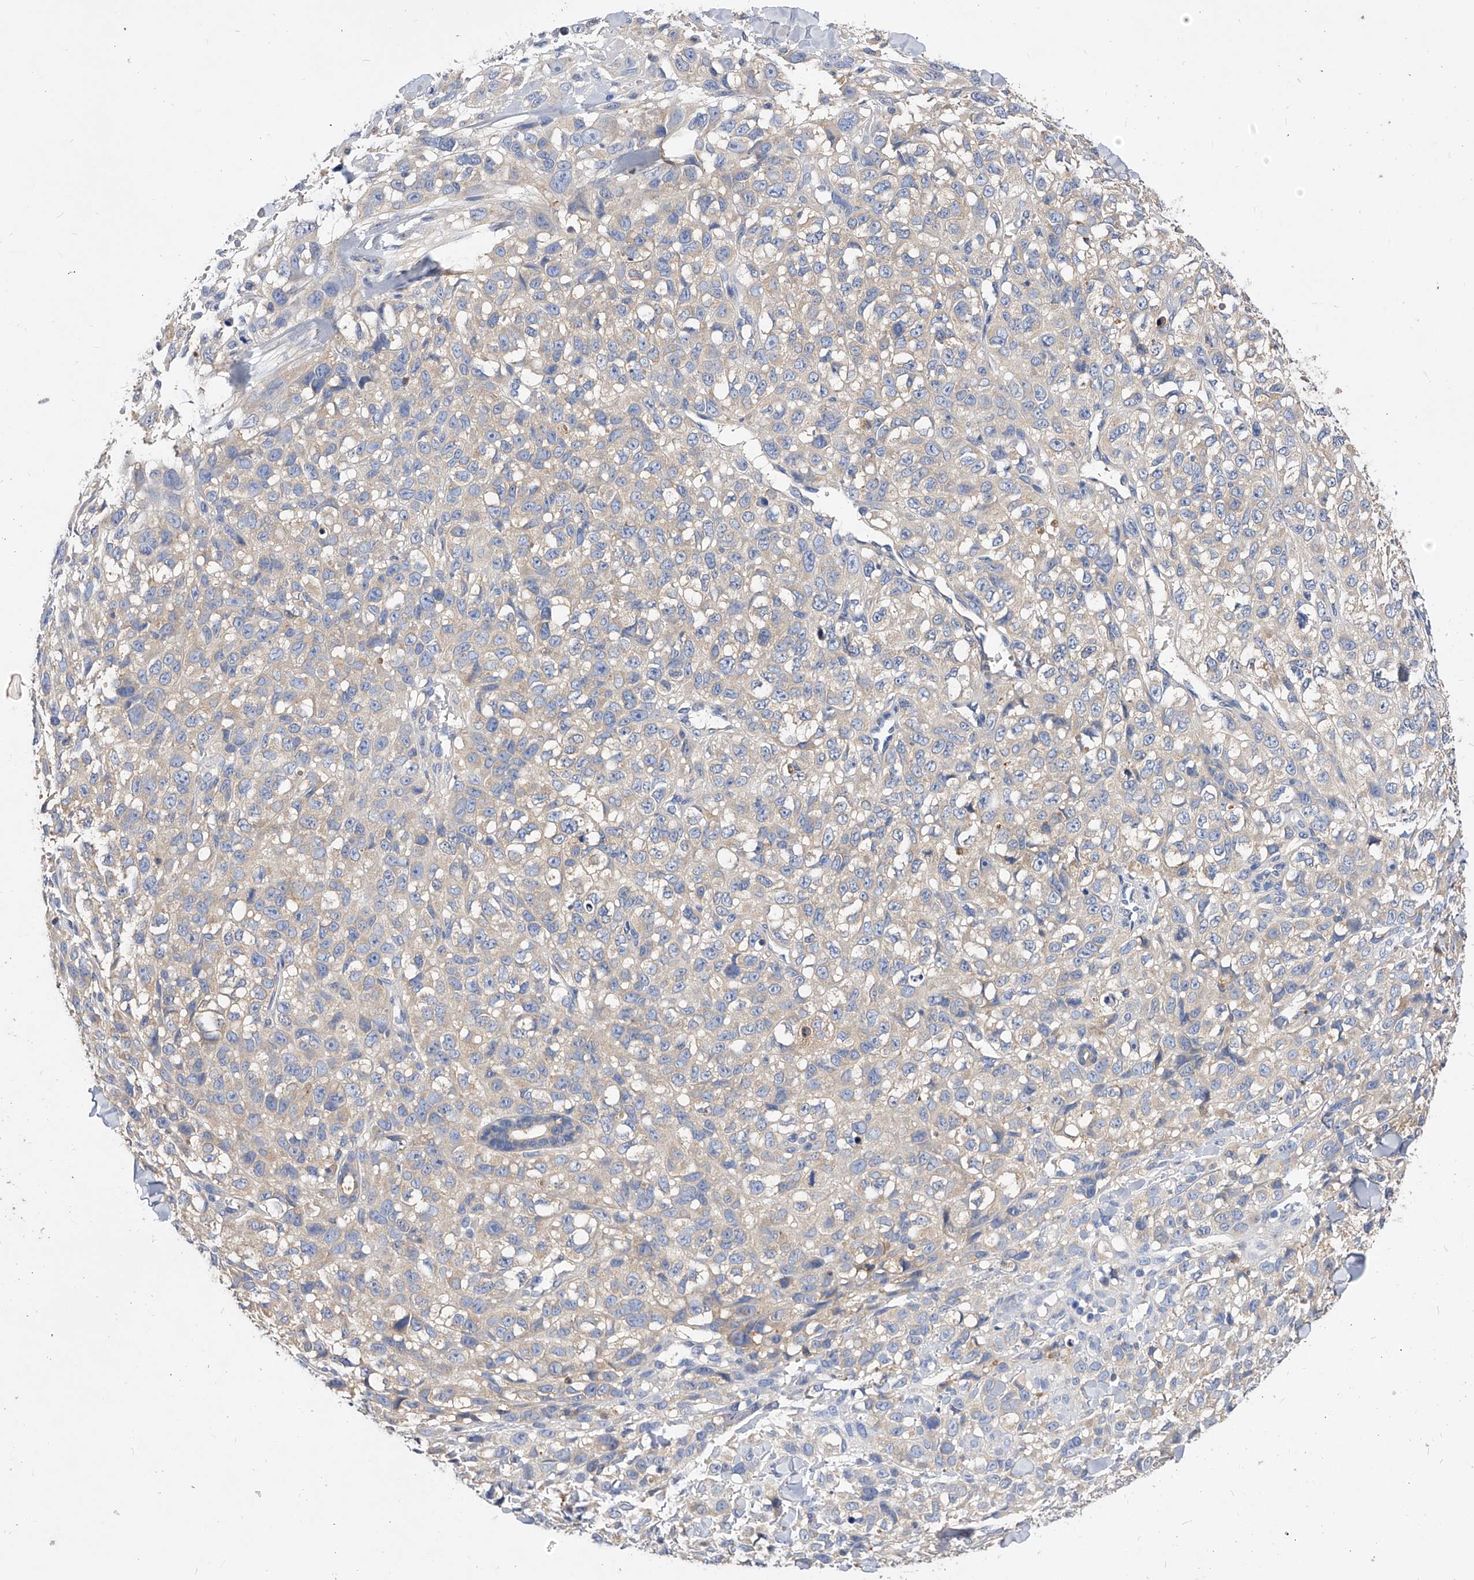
{"staining": {"intensity": "negative", "quantity": "none", "location": "none"}, "tissue": "melanoma", "cell_type": "Tumor cells", "image_type": "cancer", "snomed": [{"axis": "morphology", "description": "Malignant melanoma, Metastatic site"}, {"axis": "topography", "description": "Skin"}], "caption": "Immunohistochemistry image of human malignant melanoma (metastatic site) stained for a protein (brown), which reveals no expression in tumor cells.", "gene": "APEH", "patient": {"sex": "female", "age": 72}}